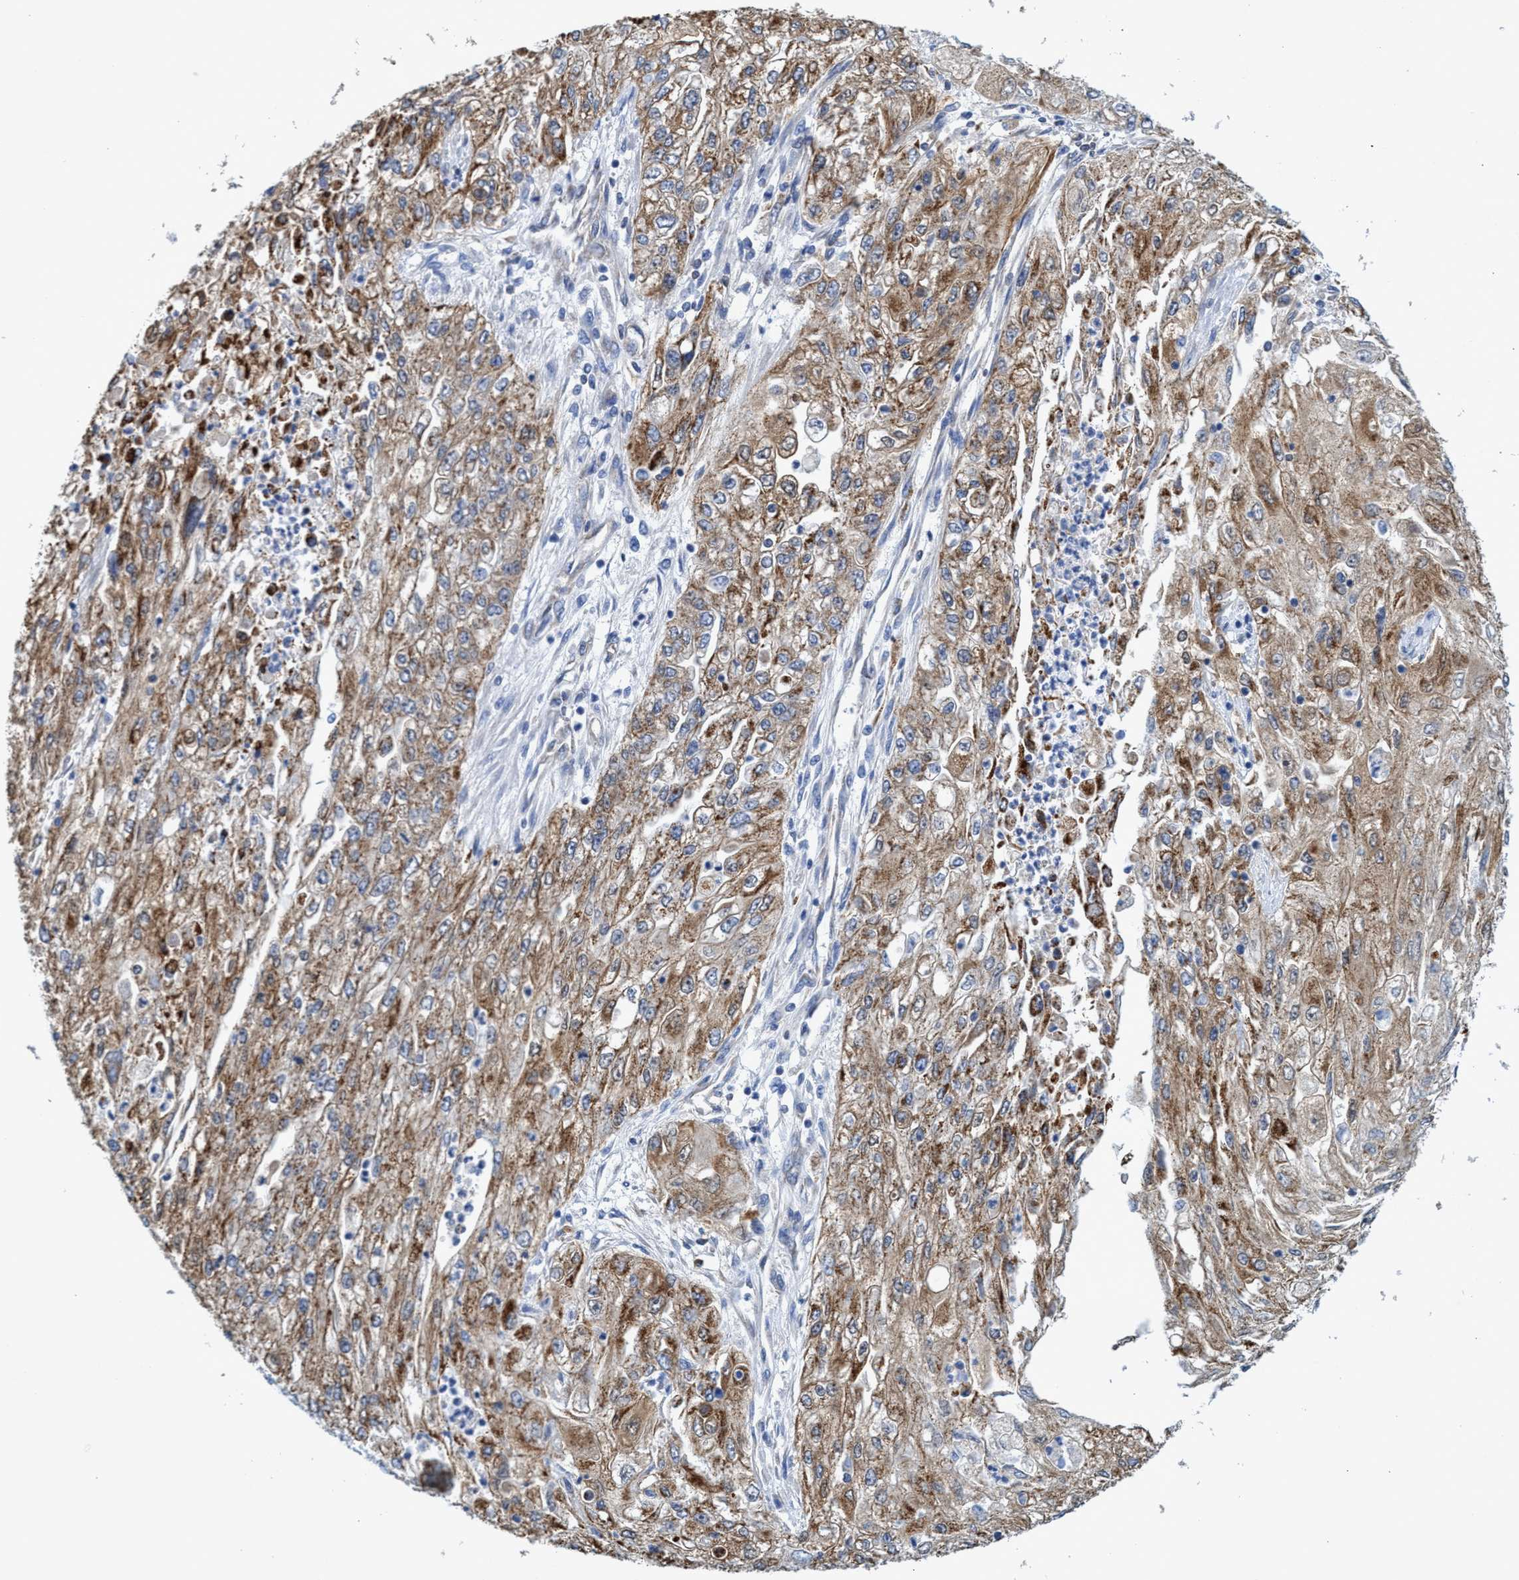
{"staining": {"intensity": "moderate", "quantity": ">75%", "location": "cytoplasmic/membranous"}, "tissue": "endometrial cancer", "cell_type": "Tumor cells", "image_type": "cancer", "snomed": [{"axis": "morphology", "description": "Adenocarcinoma, NOS"}, {"axis": "topography", "description": "Endometrium"}], "caption": "There is medium levels of moderate cytoplasmic/membranous staining in tumor cells of adenocarcinoma (endometrial), as demonstrated by immunohistochemical staining (brown color).", "gene": "CRYZ", "patient": {"sex": "female", "age": 49}}